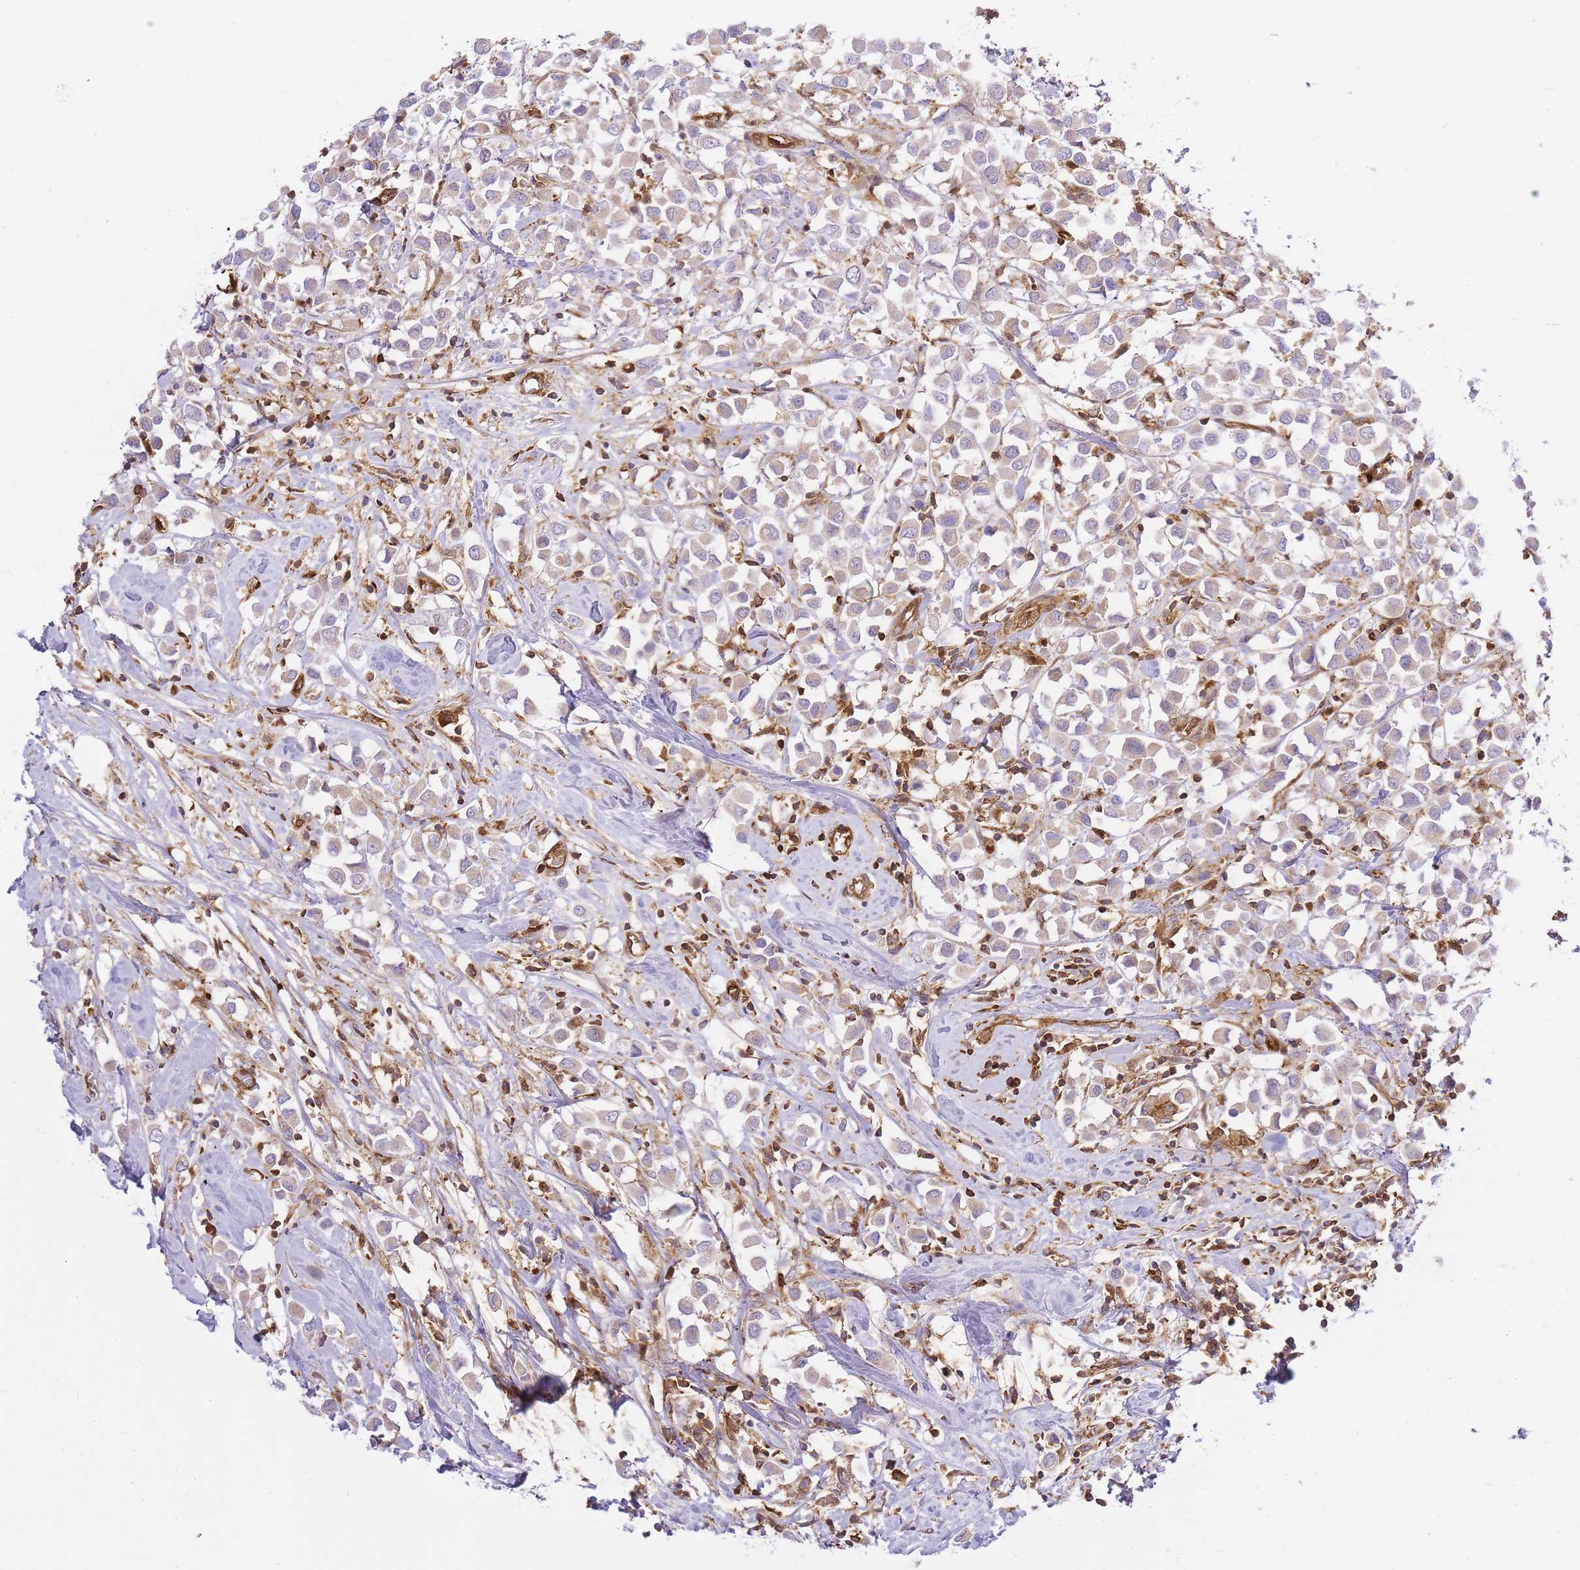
{"staining": {"intensity": "weak", "quantity": "25%-75%", "location": "cytoplasmic/membranous"}, "tissue": "breast cancer", "cell_type": "Tumor cells", "image_type": "cancer", "snomed": [{"axis": "morphology", "description": "Duct carcinoma"}, {"axis": "topography", "description": "Breast"}], "caption": "A photomicrograph showing weak cytoplasmic/membranous expression in approximately 25%-75% of tumor cells in breast cancer, as visualized by brown immunohistochemical staining.", "gene": "MSN", "patient": {"sex": "female", "age": 61}}